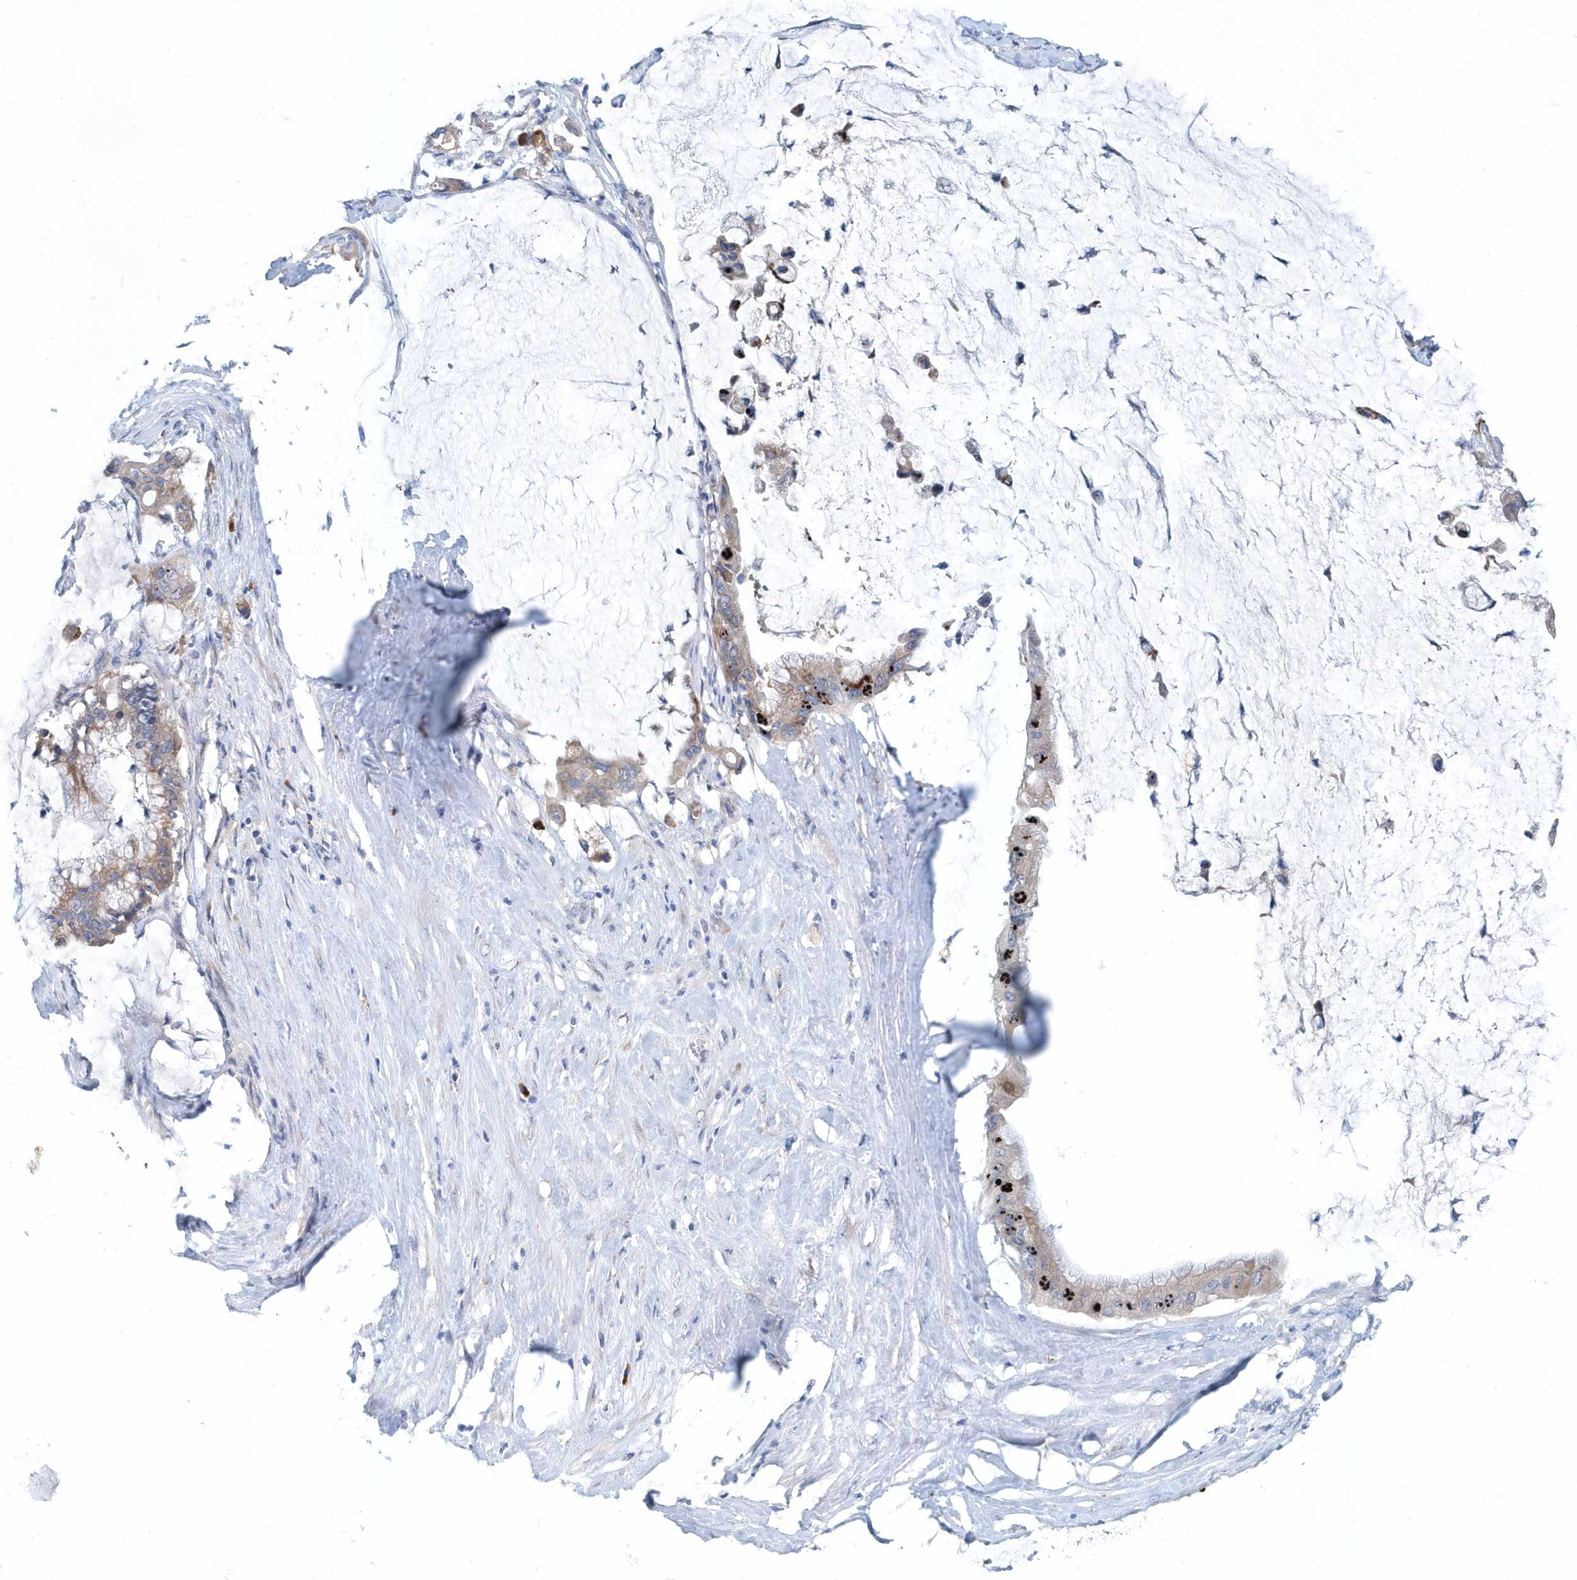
{"staining": {"intensity": "weak", "quantity": ">75%", "location": "cytoplasmic/membranous"}, "tissue": "pancreatic cancer", "cell_type": "Tumor cells", "image_type": "cancer", "snomed": [{"axis": "morphology", "description": "Adenocarcinoma, NOS"}, {"axis": "topography", "description": "Pancreas"}], "caption": "Immunohistochemistry micrograph of neoplastic tissue: human pancreatic cancer stained using immunohistochemistry reveals low levels of weak protein expression localized specifically in the cytoplasmic/membranous of tumor cells, appearing as a cytoplasmic/membranous brown color.", "gene": "PFN2", "patient": {"sex": "male", "age": 41}}